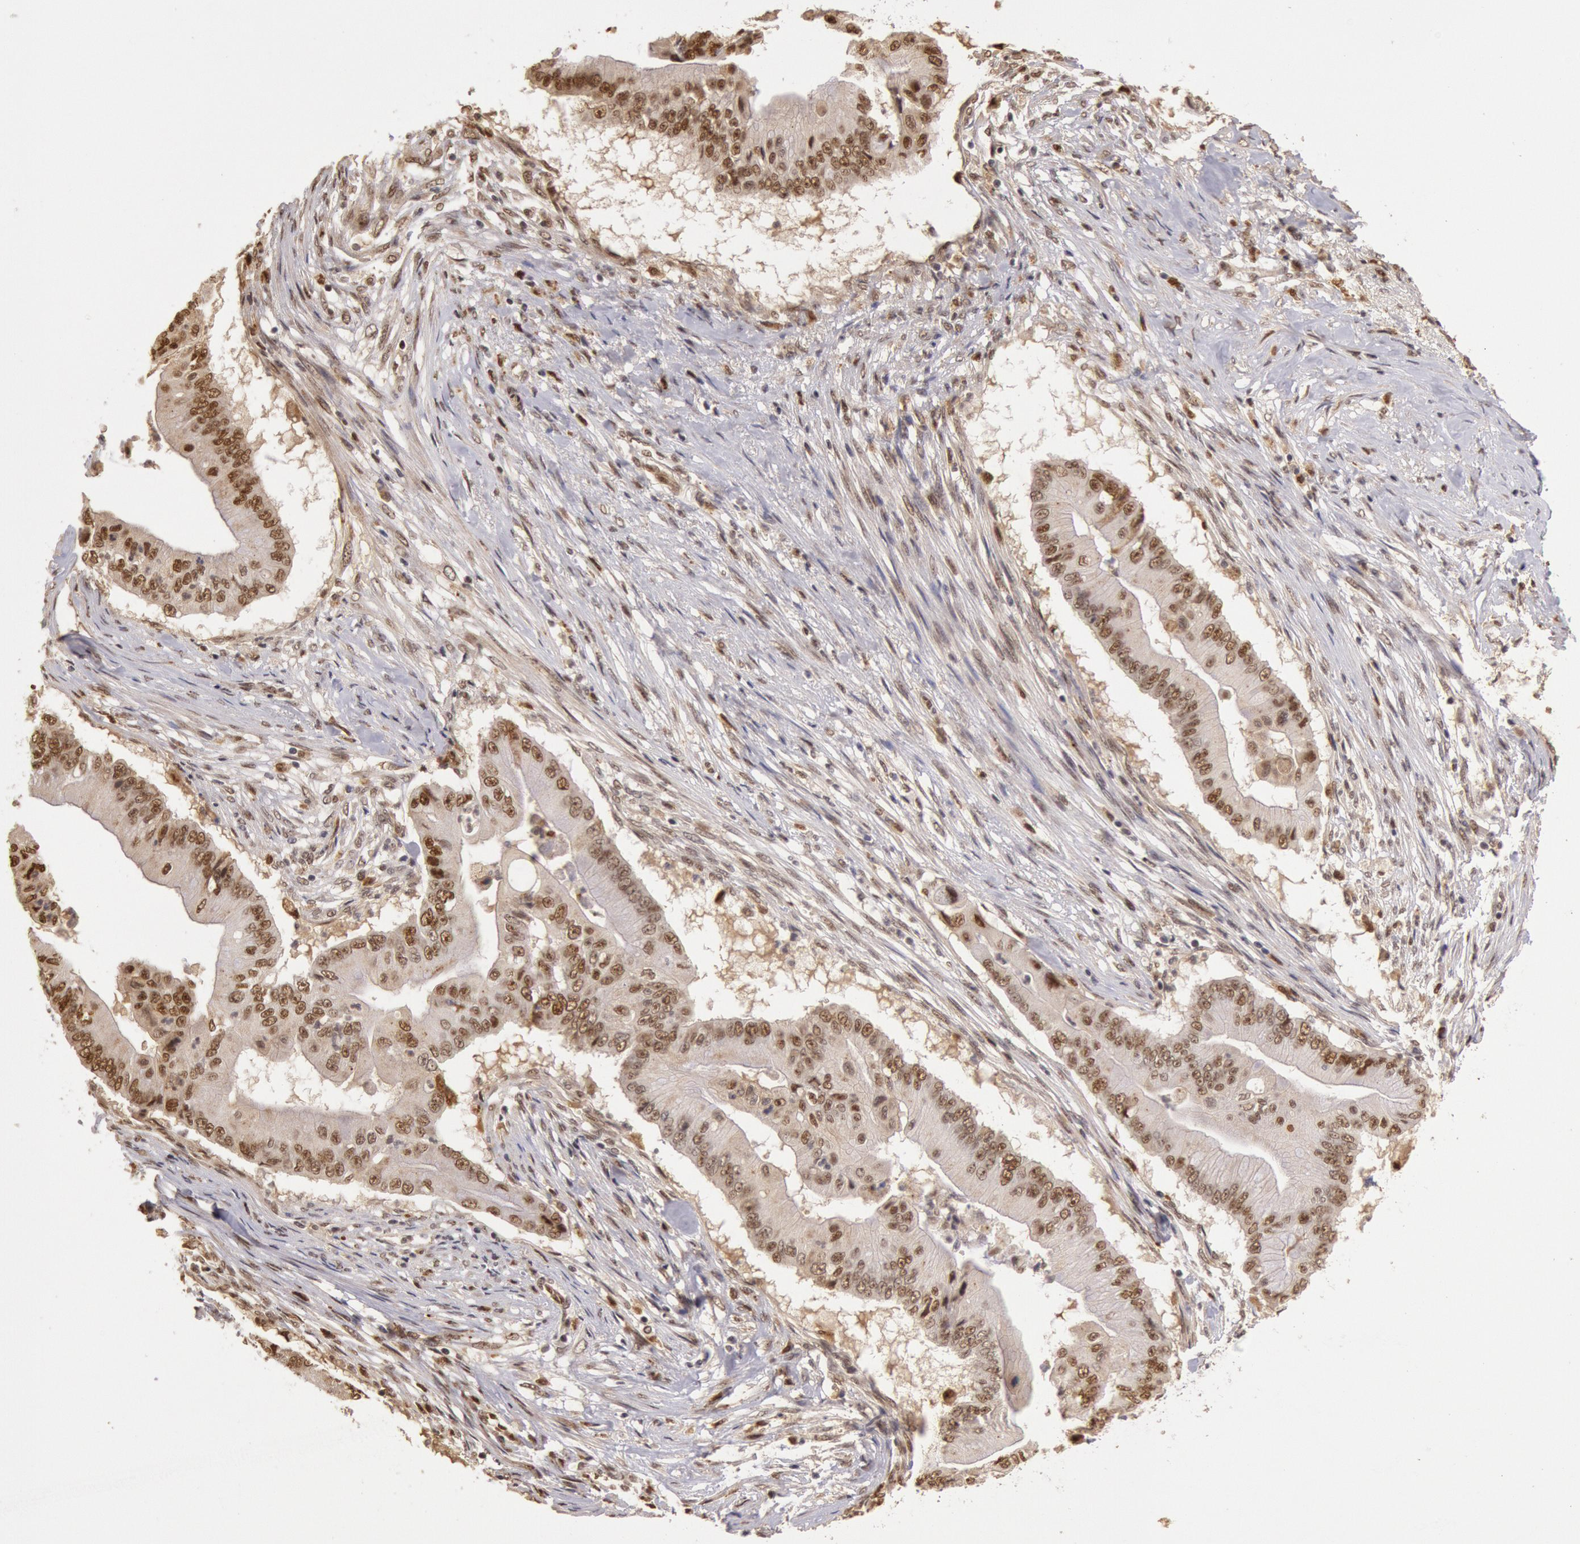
{"staining": {"intensity": "moderate", "quantity": "25%-75%", "location": "nuclear"}, "tissue": "pancreatic cancer", "cell_type": "Tumor cells", "image_type": "cancer", "snomed": [{"axis": "morphology", "description": "Adenocarcinoma, NOS"}, {"axis": "topography", "description": "Pancreas"}], "caption": "This is a photomicrograph of immunohistochemistry staining of pancreatic cancer (adenocarcinoma), which shows moderate expression in the nuclear of tumor cells.", "gene": "LIG4", "patient": {"sex": "male", "age": 62}}